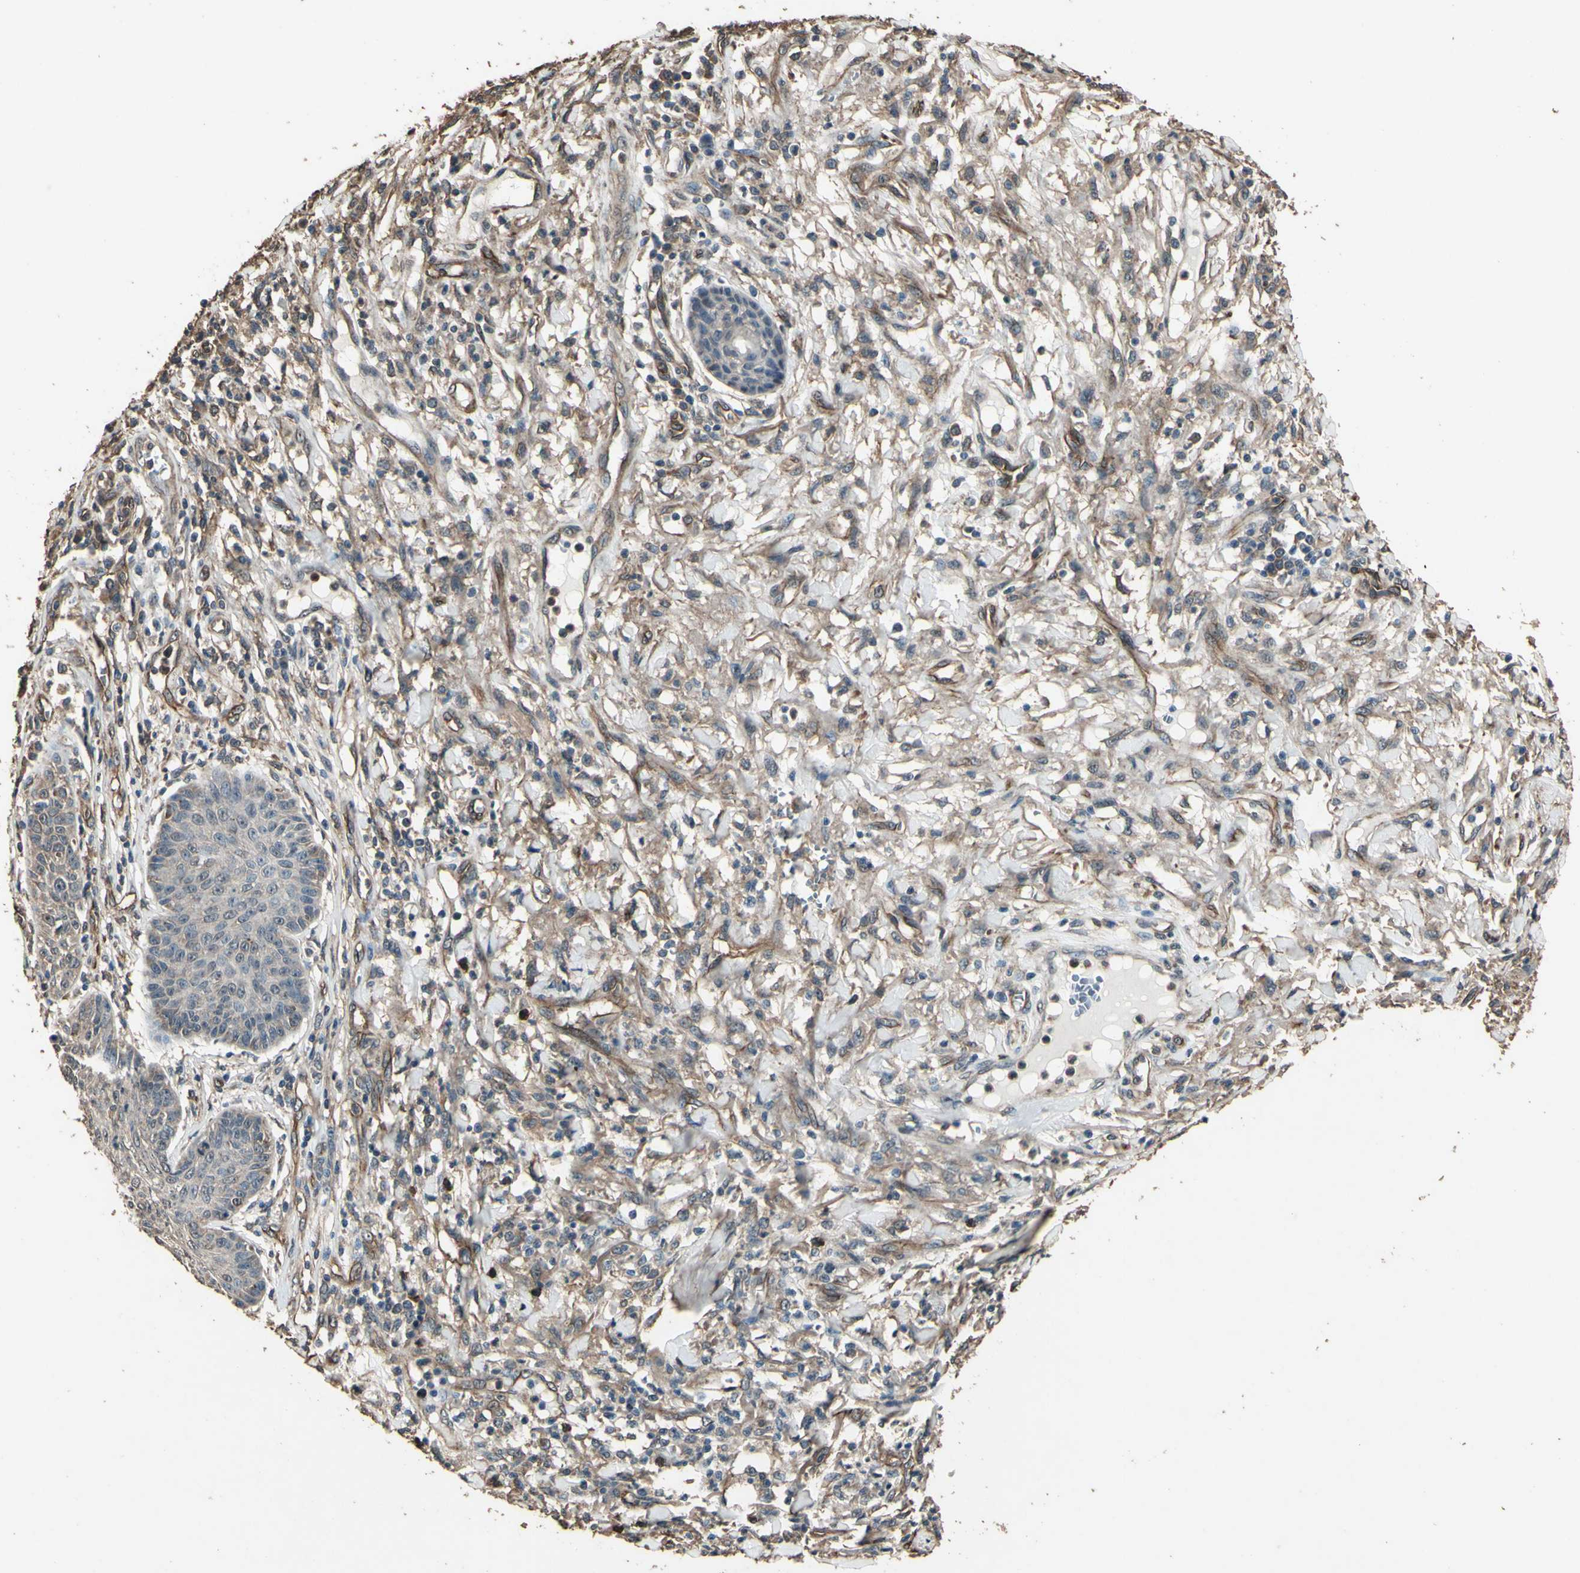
{"staining": {"intensity": "weak", "quantity": ">75%", "location": "cytoplasmic/membranous"}, "tissue": "skin cancer", "cell_type": "Tumor cells", "image_type": "cancer", "snomed": [{"axis": "morphology", "description": "Squamous cell carcinoma, NOS"}, {"axis": "topography", "description": "Skin"}], "caption": "A brown stain labels weak cytoplasmic/membranous expression of a protein in human skin cancer (squamous cell carcinoma) tumor cells. The protein of interest is stained brown, and the nuclei are stained in blue (DAB IHC with brightfield microscopy, high magnification).", "gene": "TSPO", "patient": {"sex": "female", "age": 78}}